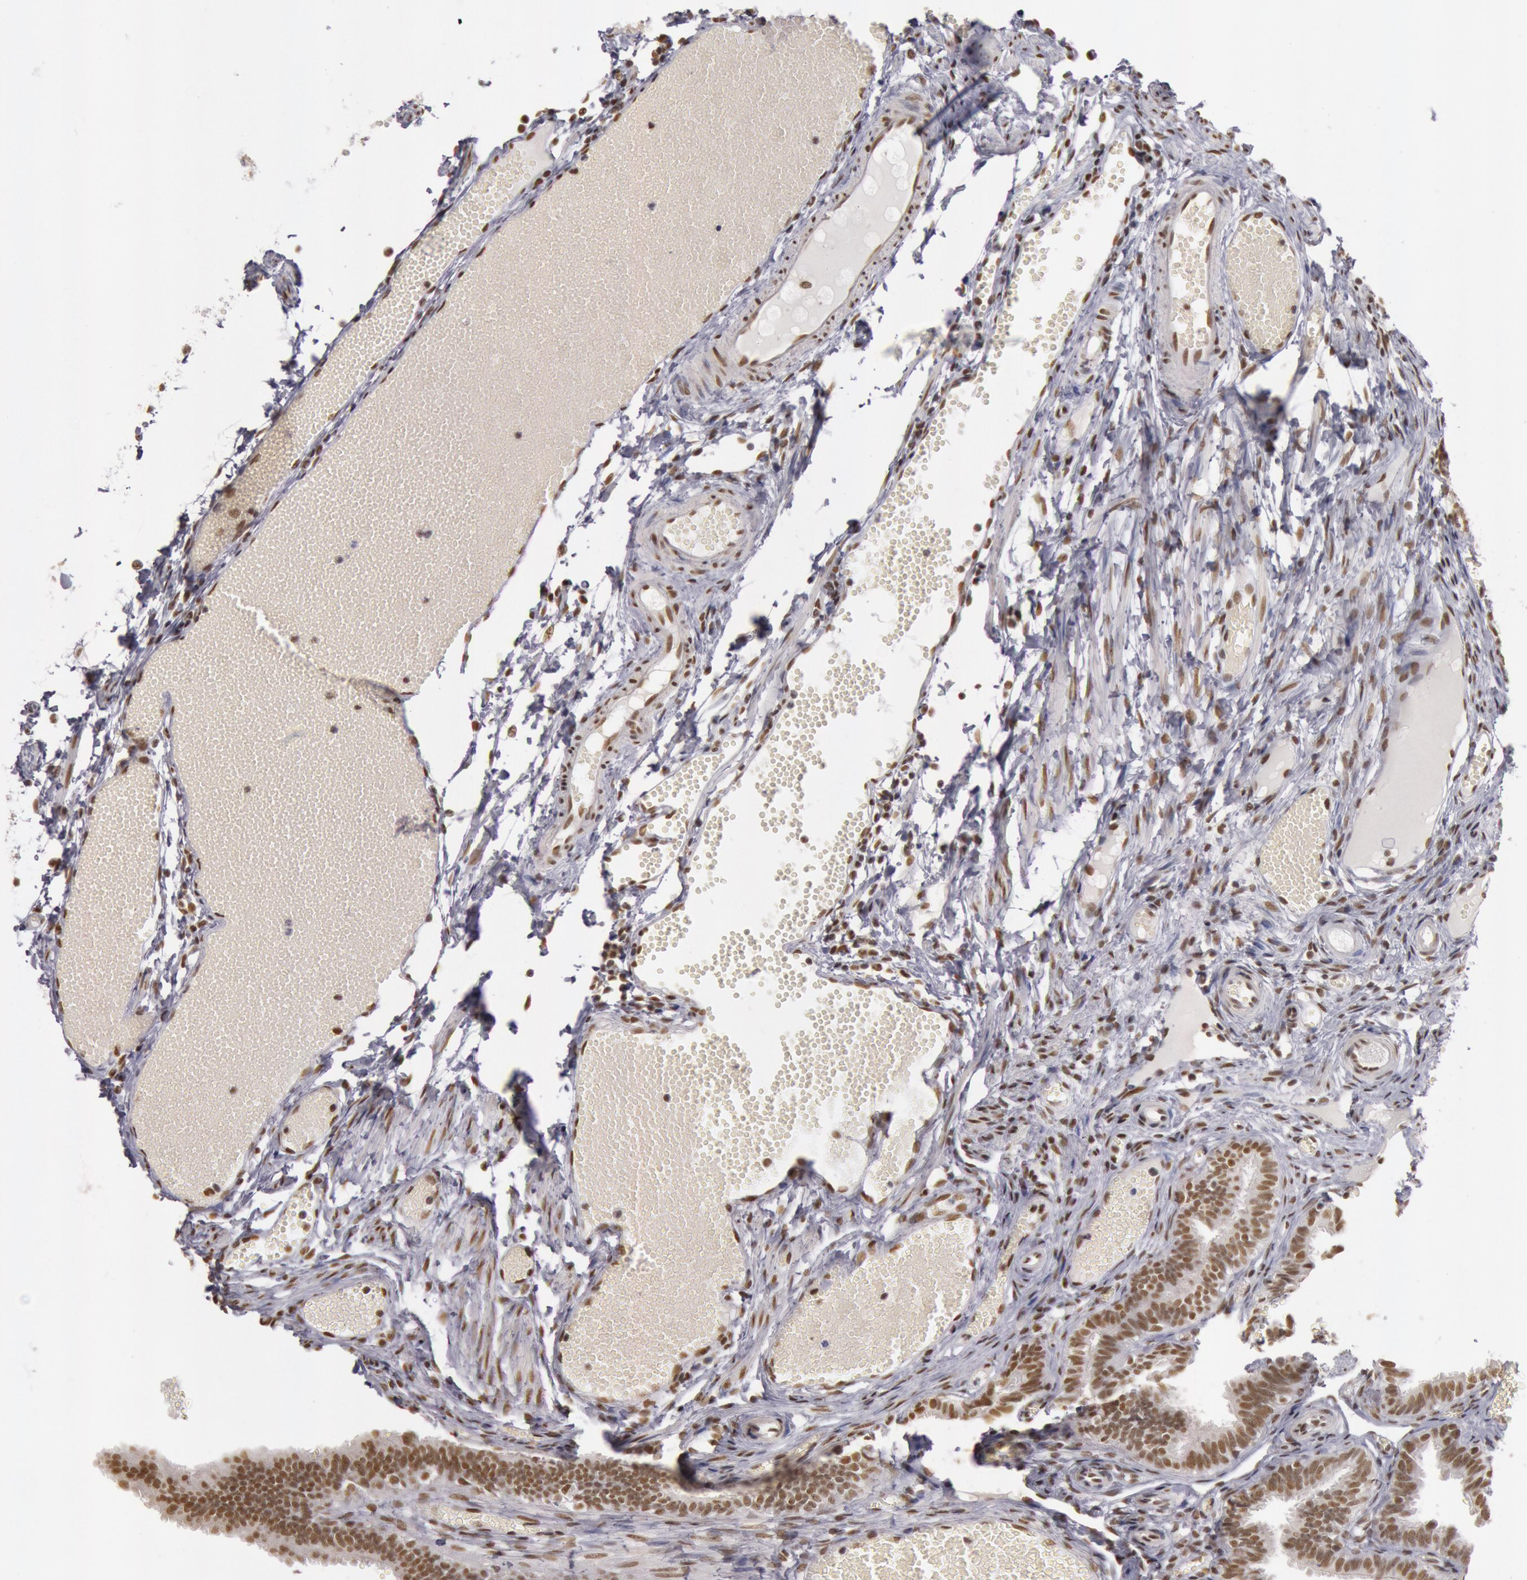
{"staining": {"intensity": "moderate", "quantity": ">75%", "location": "nuclear"}, "tissue": "fallopian tube", "cell_type": "Glandular cells", "image_type": "normal", "snomed": [{"axis": "morphology", "description": "Normal tissue, NOS"}, {"axis": "topography", "description": "Fallopian tube"}], "caption": "High-power microscopy captured an immunohistochemistry photomicrograph of unremarkable fallopian tube, revealing moderate nuclear positivity in approximately >75% of glandular cells.", "gene": "ESS2", "patient": {"sex": "female", "age": 29}}